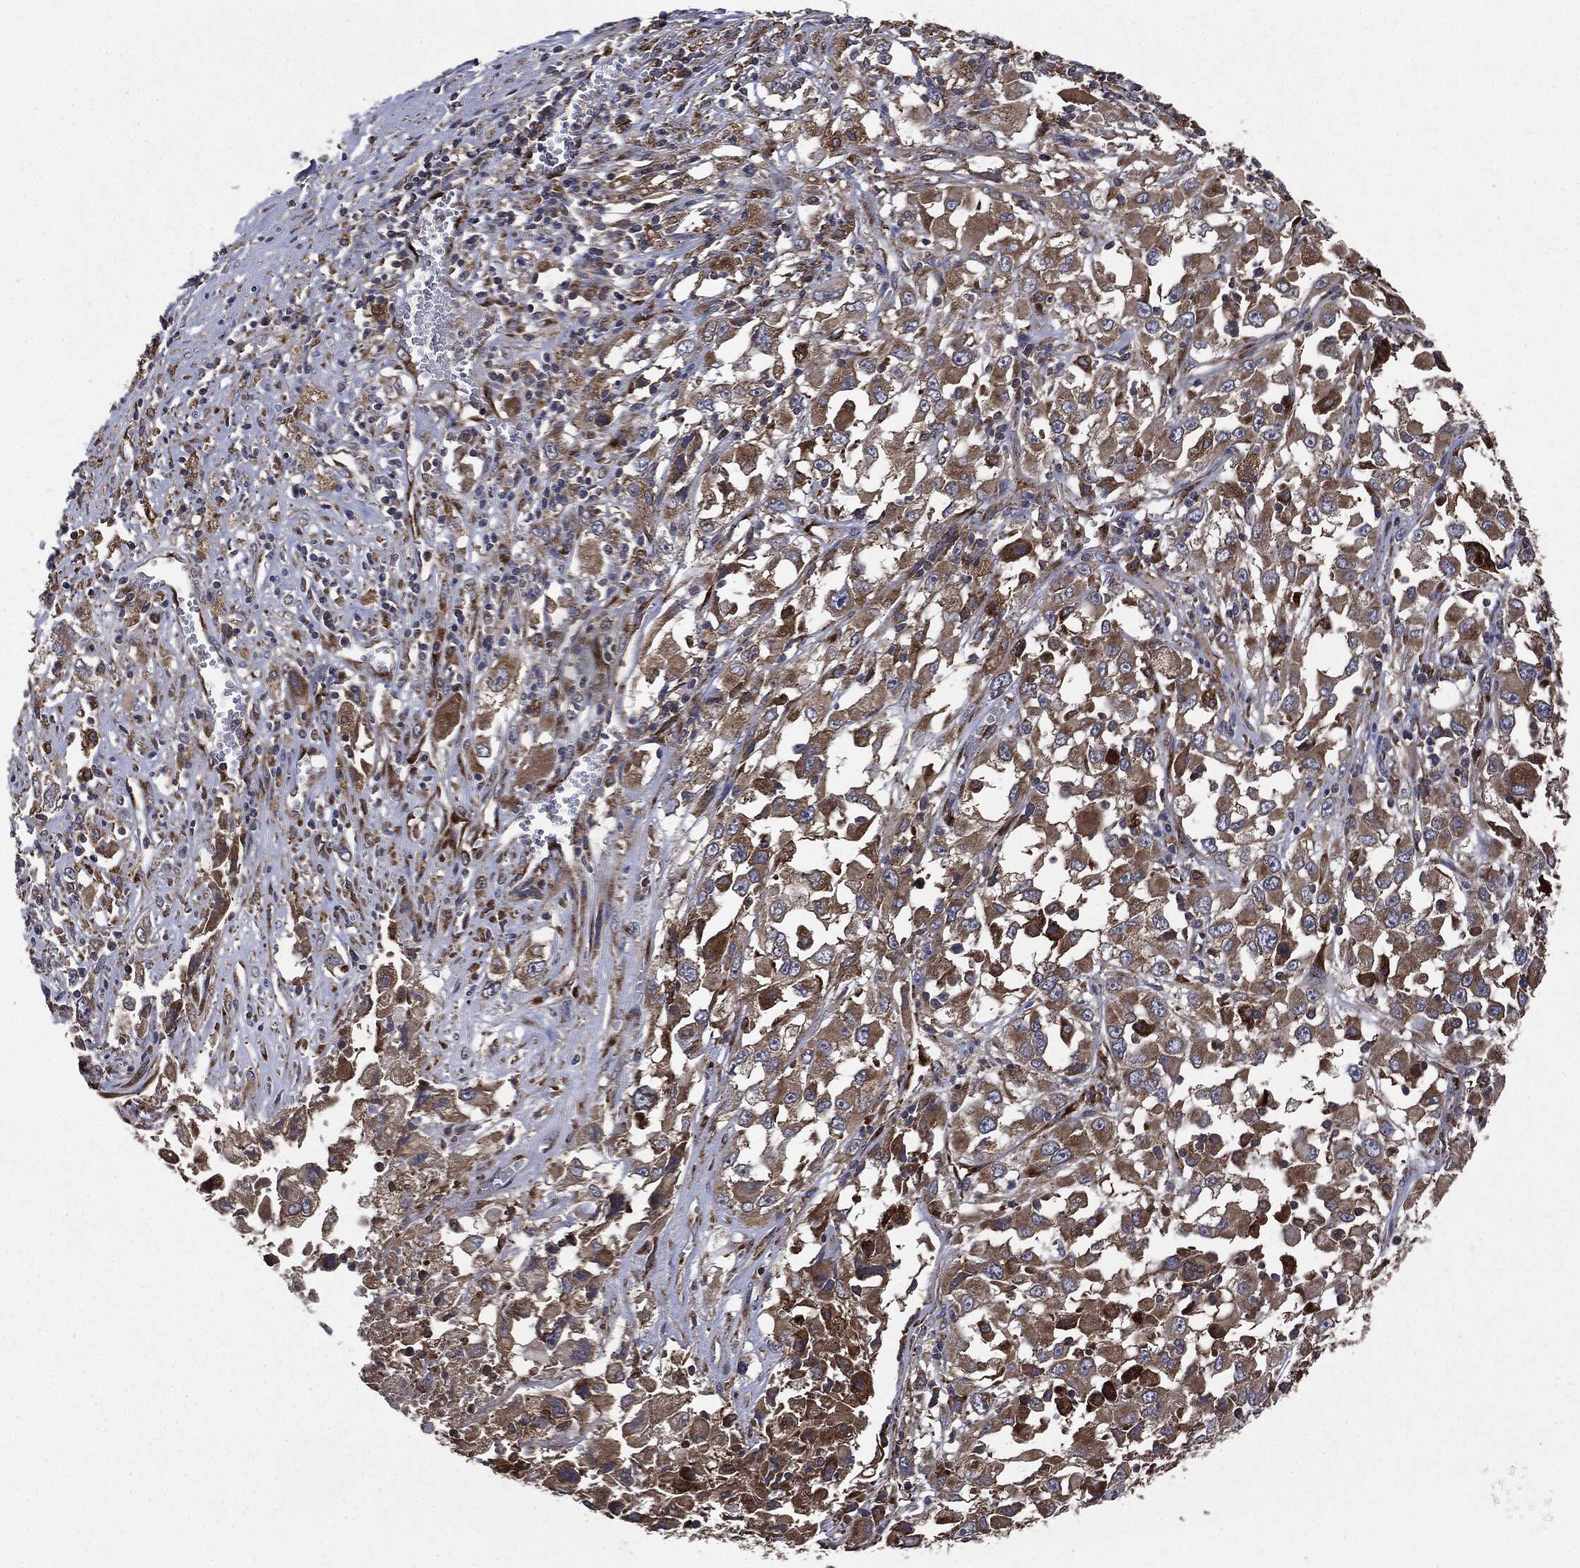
{"staining": {"intensity": "moderate", "quantity": ">75%", "location": "cytoplasmic/membranous"}, "tissue": "melanoma", "cell_type": "Tumor cells", "image_type": "cancer", "snomed": [{"axis": "morphology", "description": "Malignant melanoma, Metastatic site"}, {"axis": "topography", "description": "Soft tissue"}], "caption": "About >75% of tumor cells in malignant melanoma (metastatic site) exhibit moderate cytoplasmic/membranous protein positivity as visualized by brown immunohistochemical staining.", "gene": "PLOD3", "patient": {"sex": "male", "age": 50}}